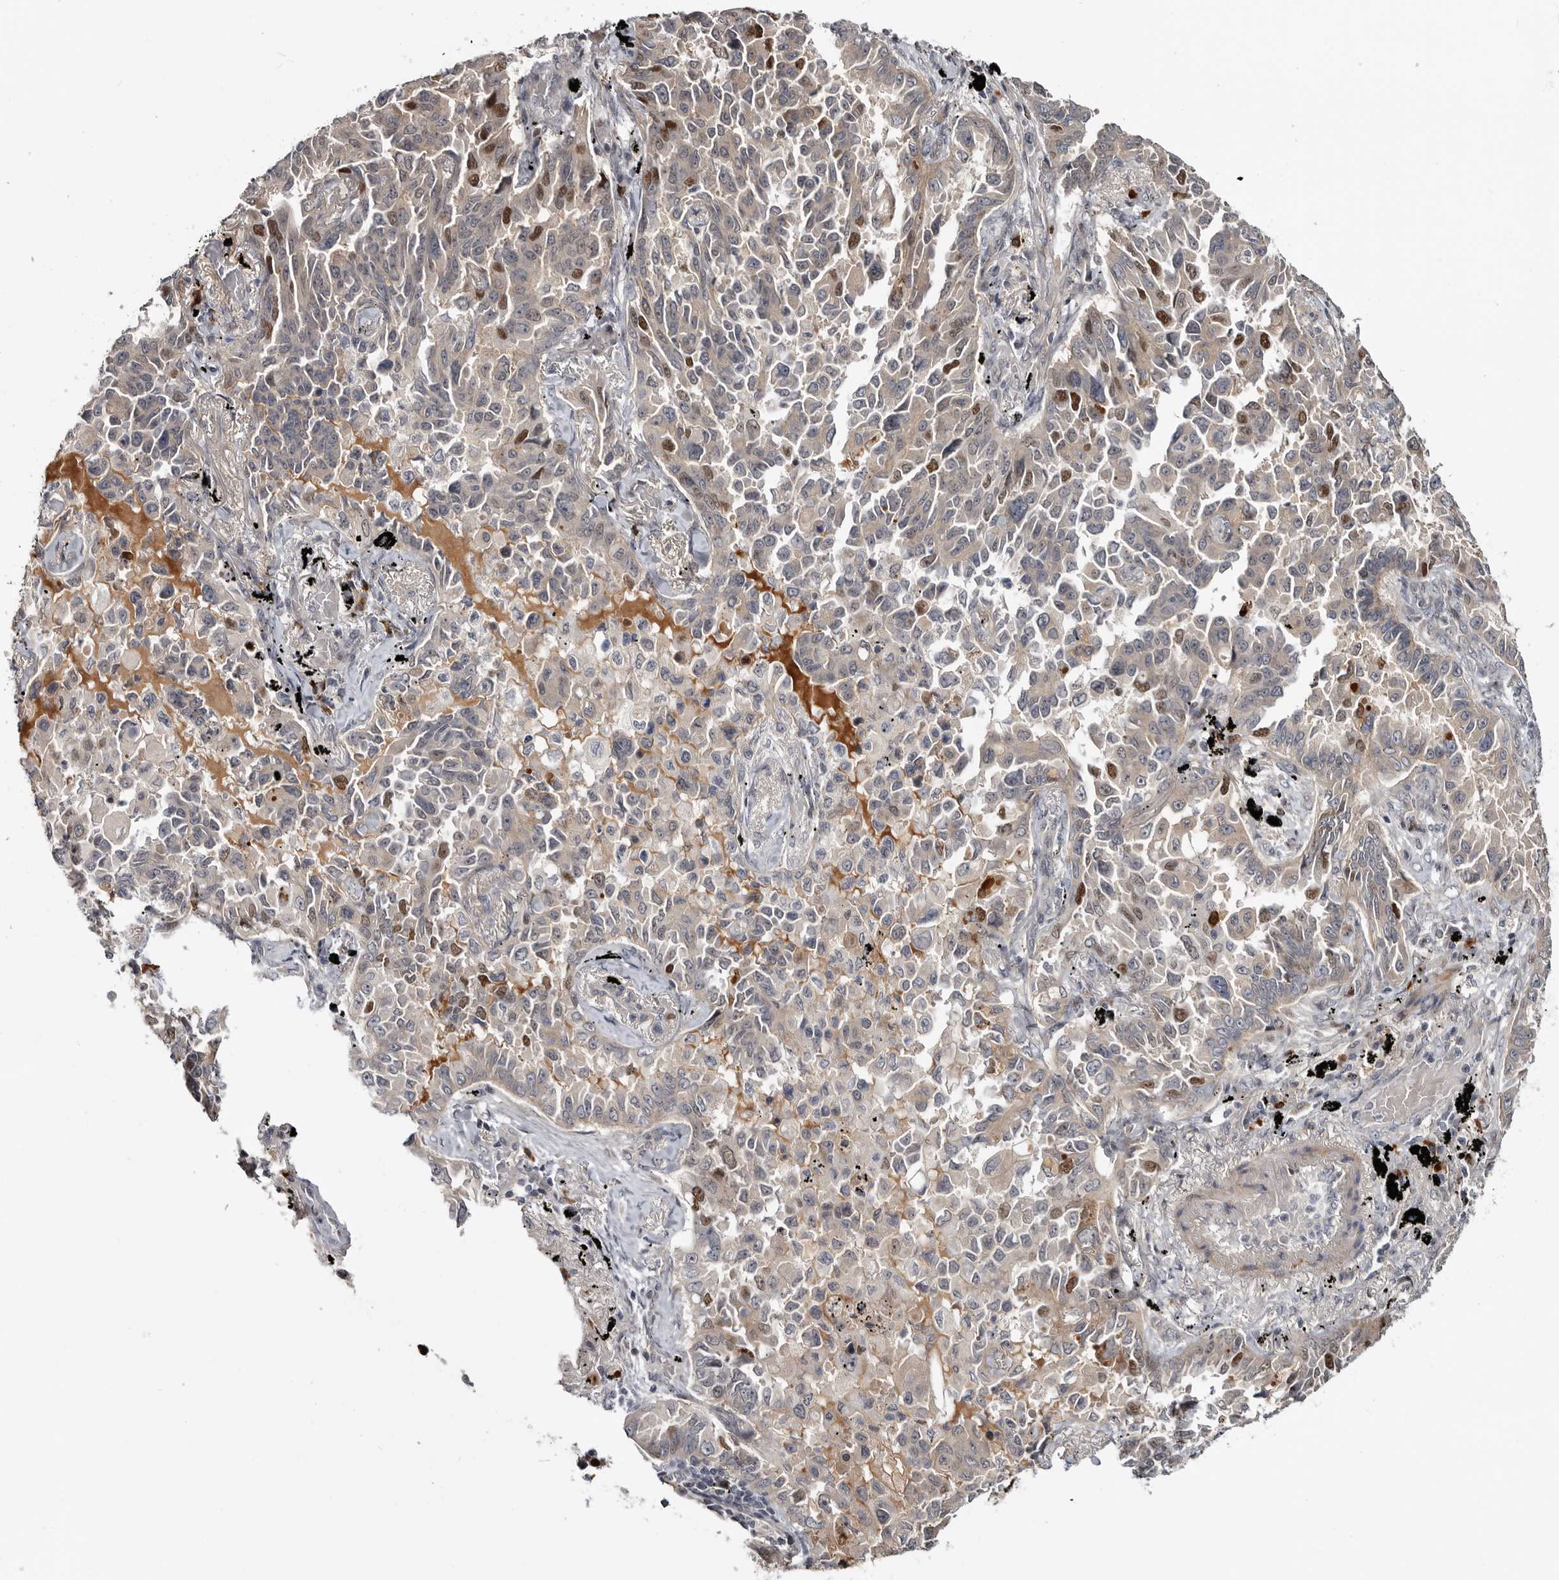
{"staining": {"intensity": "moderate", "quantity": "<25%", "location": "nuclear"}, "tissue": "lung cancer", "cell_type": "Tumor cells", "image_type": "cancer", "snomed": [{"axis": "morphology", "description": "Adenocarcinoma, NOS"}, {"axis": "topography", "description": "Lung"}], "caption": "Protein expression analysis of human adenocarcinoma (lung) reveals moderate nuclear positivity in about <25% of tumor cells. The protein is shown in brown color, while the nuclei are stained blue.", "gene": "ZNF277", "patient": {"sex": "female", "age": 67}}